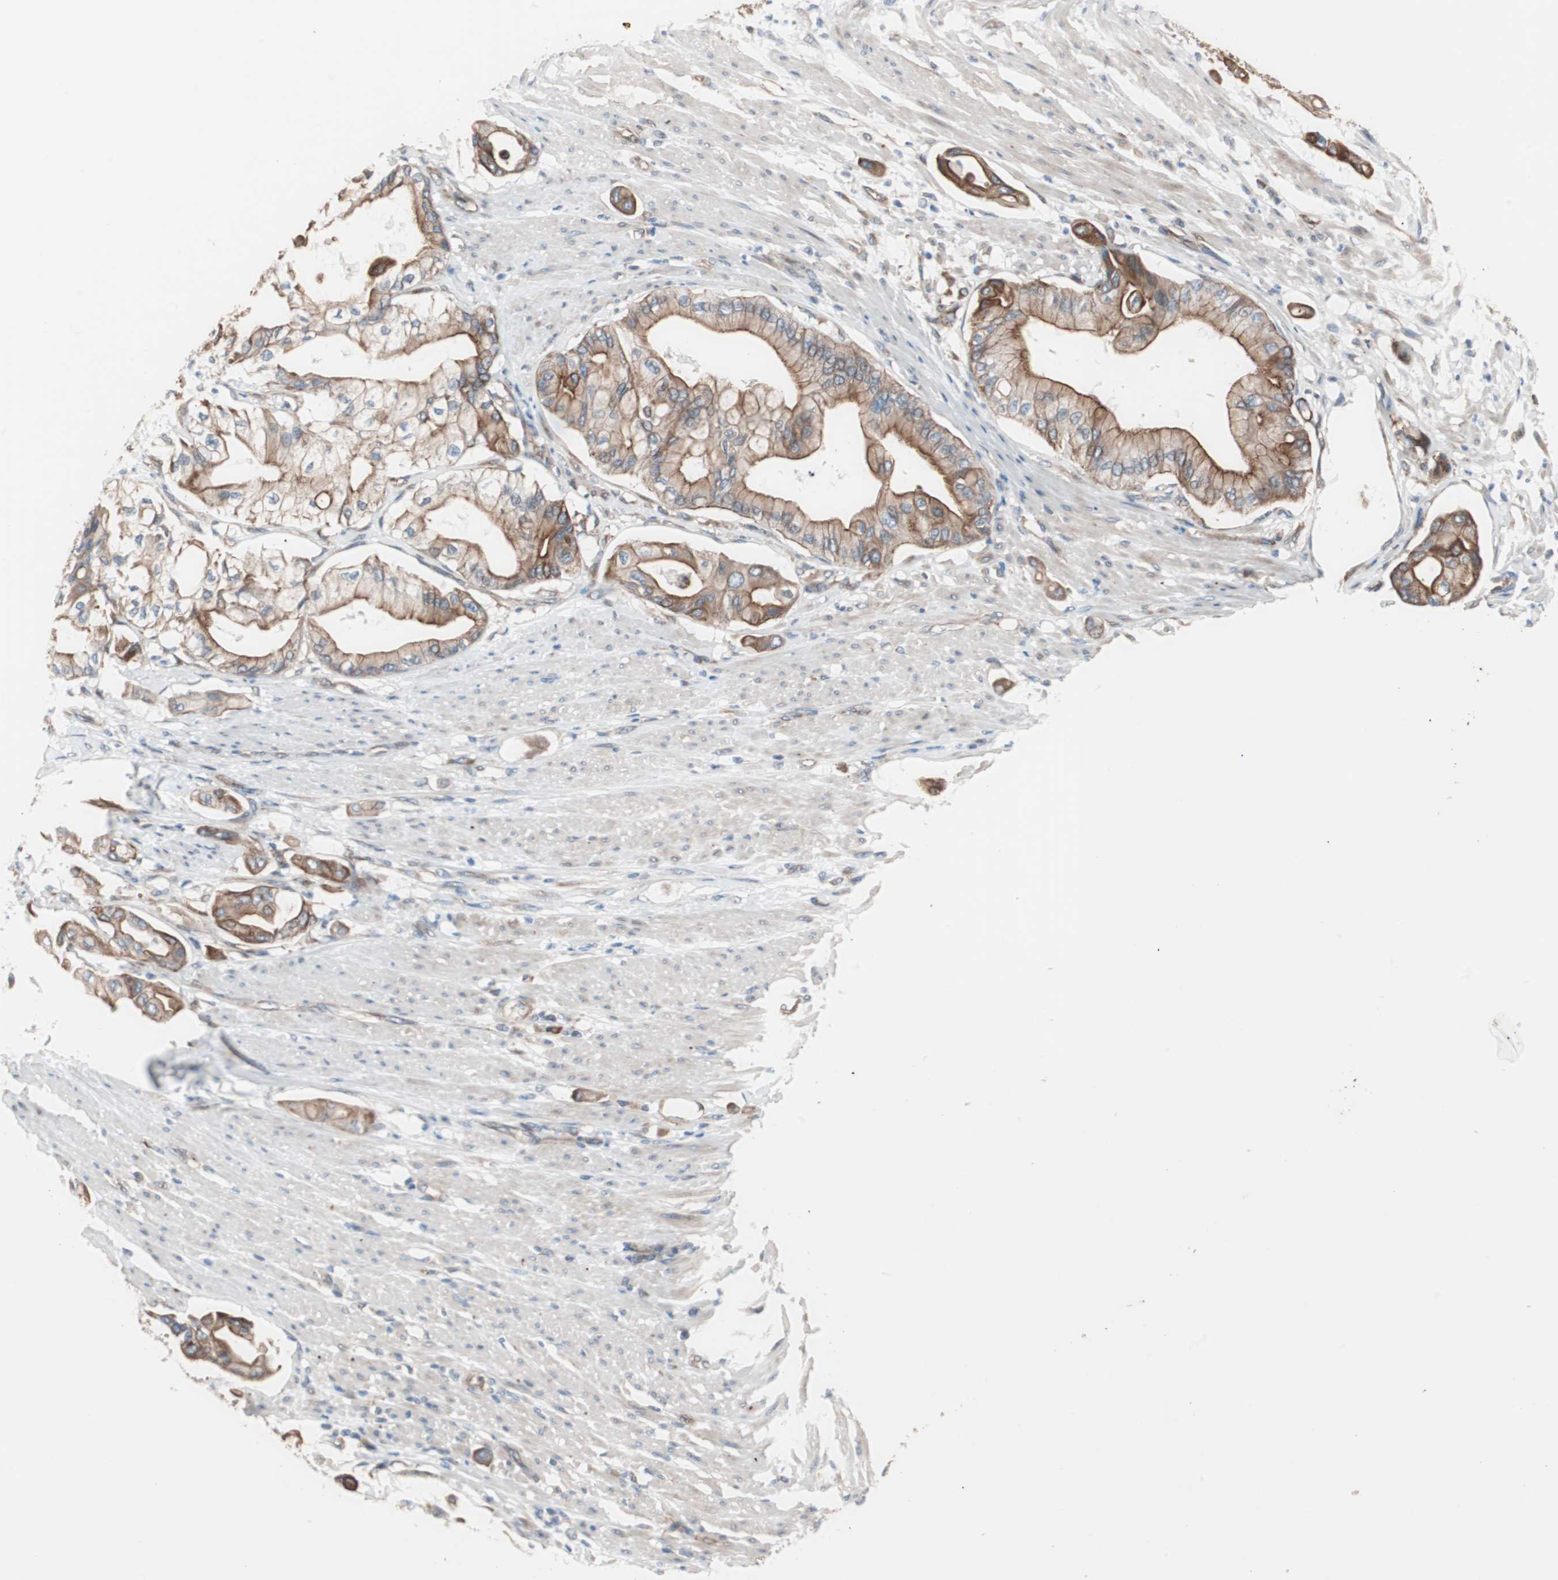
{"staining": {"intensity": "moderate", "quantity": ">75%", "location": "cytoplasmic/membranous"}, "tissue": "pancreatic cancer", "cell_type": "Tumor cells", "image_type": "cancer", "snomed": [{"axis": "morphology", "description": "Adenocarcinoma, NOS"}, {"axis": "morphology", "description": "Adenocarcinoma, metastatic, NOS"}, {"axis": "topography", "description": "Lymph node"}, {"axis": "topography", "description": "Pancreas"}, {"axis": "topography", "description": "Duodenum"}], "caption": "DAB immunohistochemical staining of human pancreatic adenocarcinoma exhibits moderate cytoplasmic/membranous protein positivity in approximately >75% of tumor cells.", "gene": "SMG1", "patient": {"sex": "female", "age": 64}}